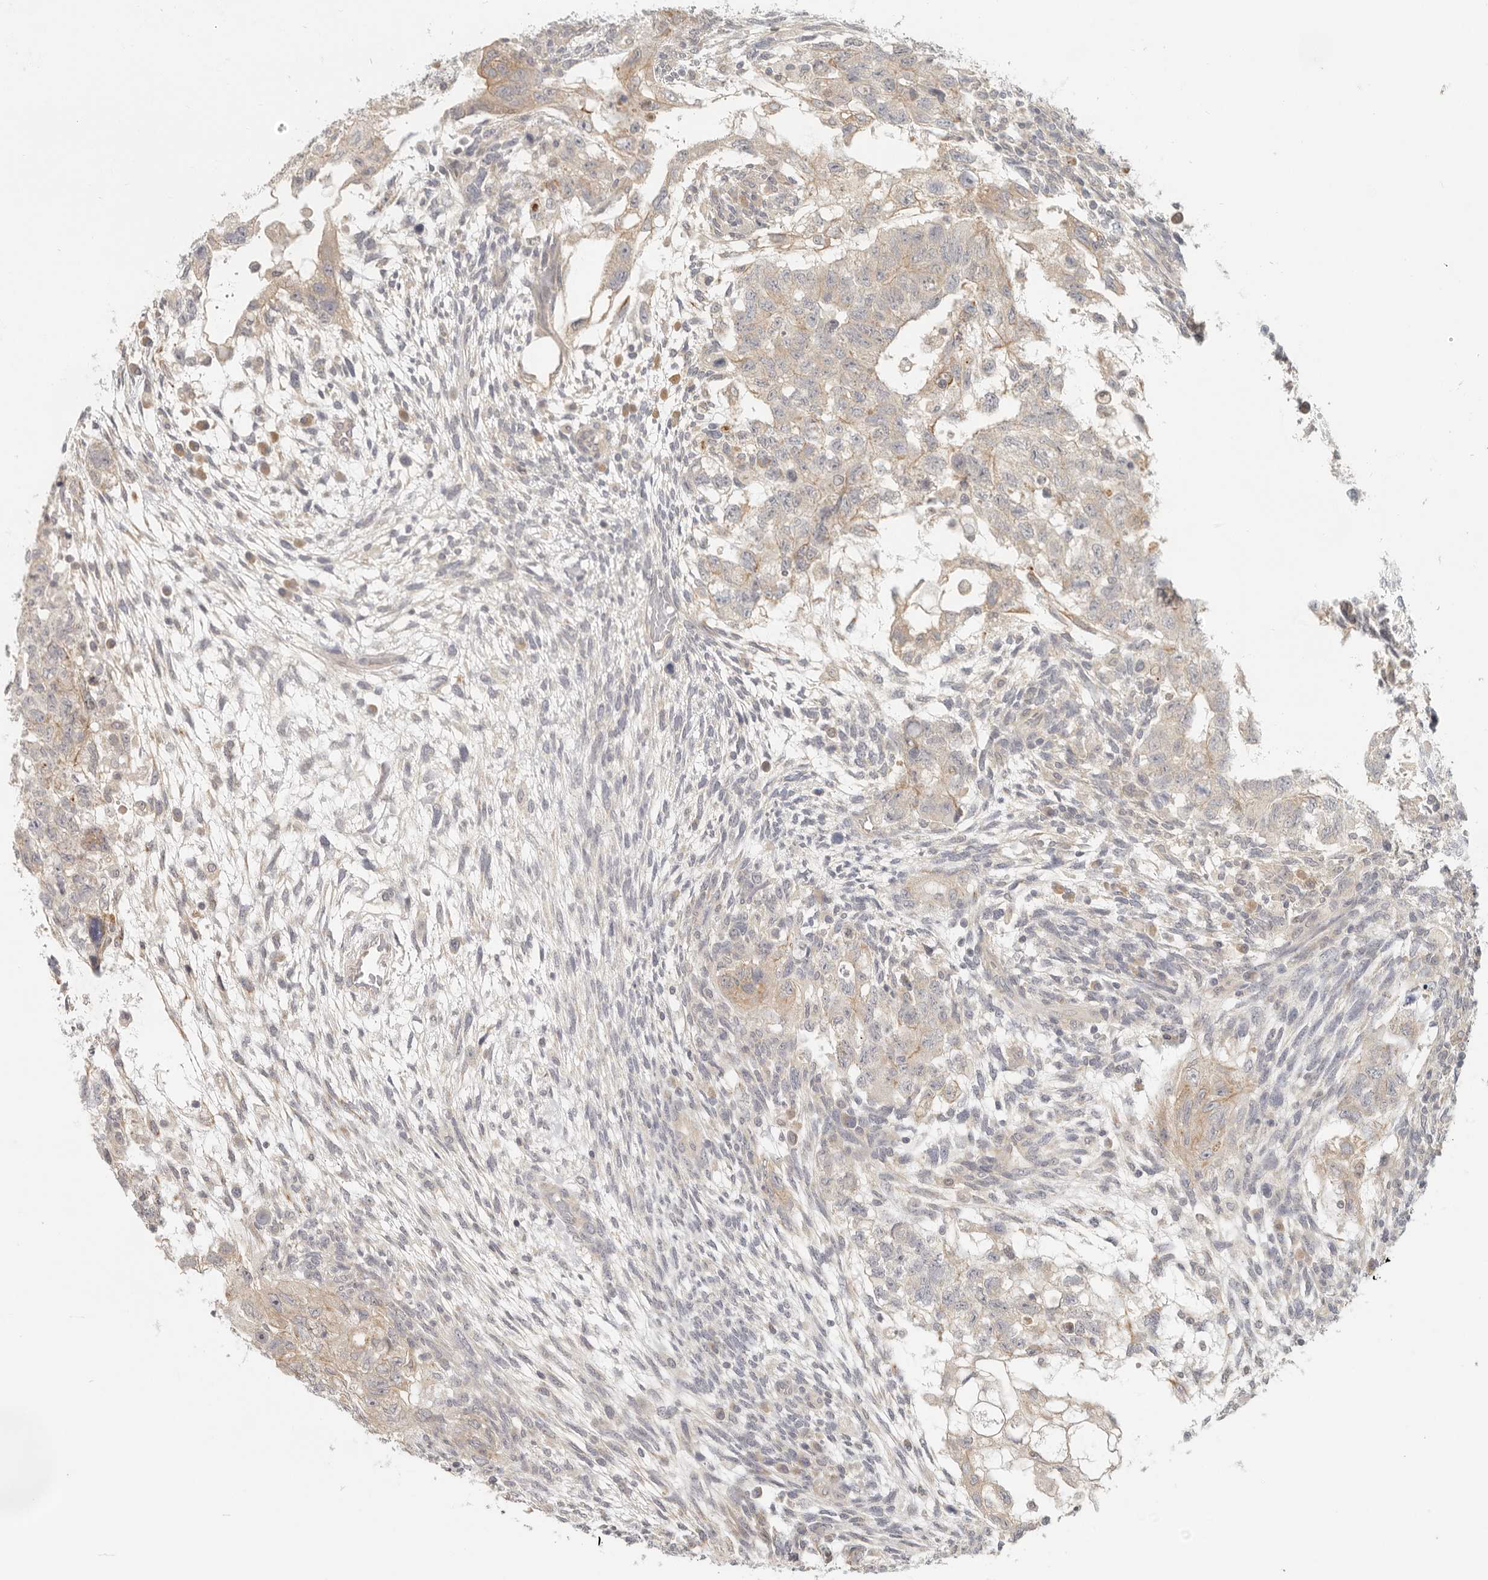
{"staining": {"intensity": "weak", "quantity": "25%-75%", "location": "cytoplasmic/membranous"}, "tissue": "testis cancer", "cell_type": "Tumor cells", "image_type": "cancer", "snomed": [{"axis": "morphology", "description": "Normal tissue, NOS"}, {"axis": "morphology", "description": "Carcinoma, Embryonal, NOS"}, {"axis": "topography", "description": "Testis"}], "caption": "Brown immunohistochemical staining in human testis cancer displays weak cytoplasmic/membranous expression in approximately 25%-75% of tumor cells.", "gene": "AHDC1", "patient": {"sex": "male", "age": 36}}